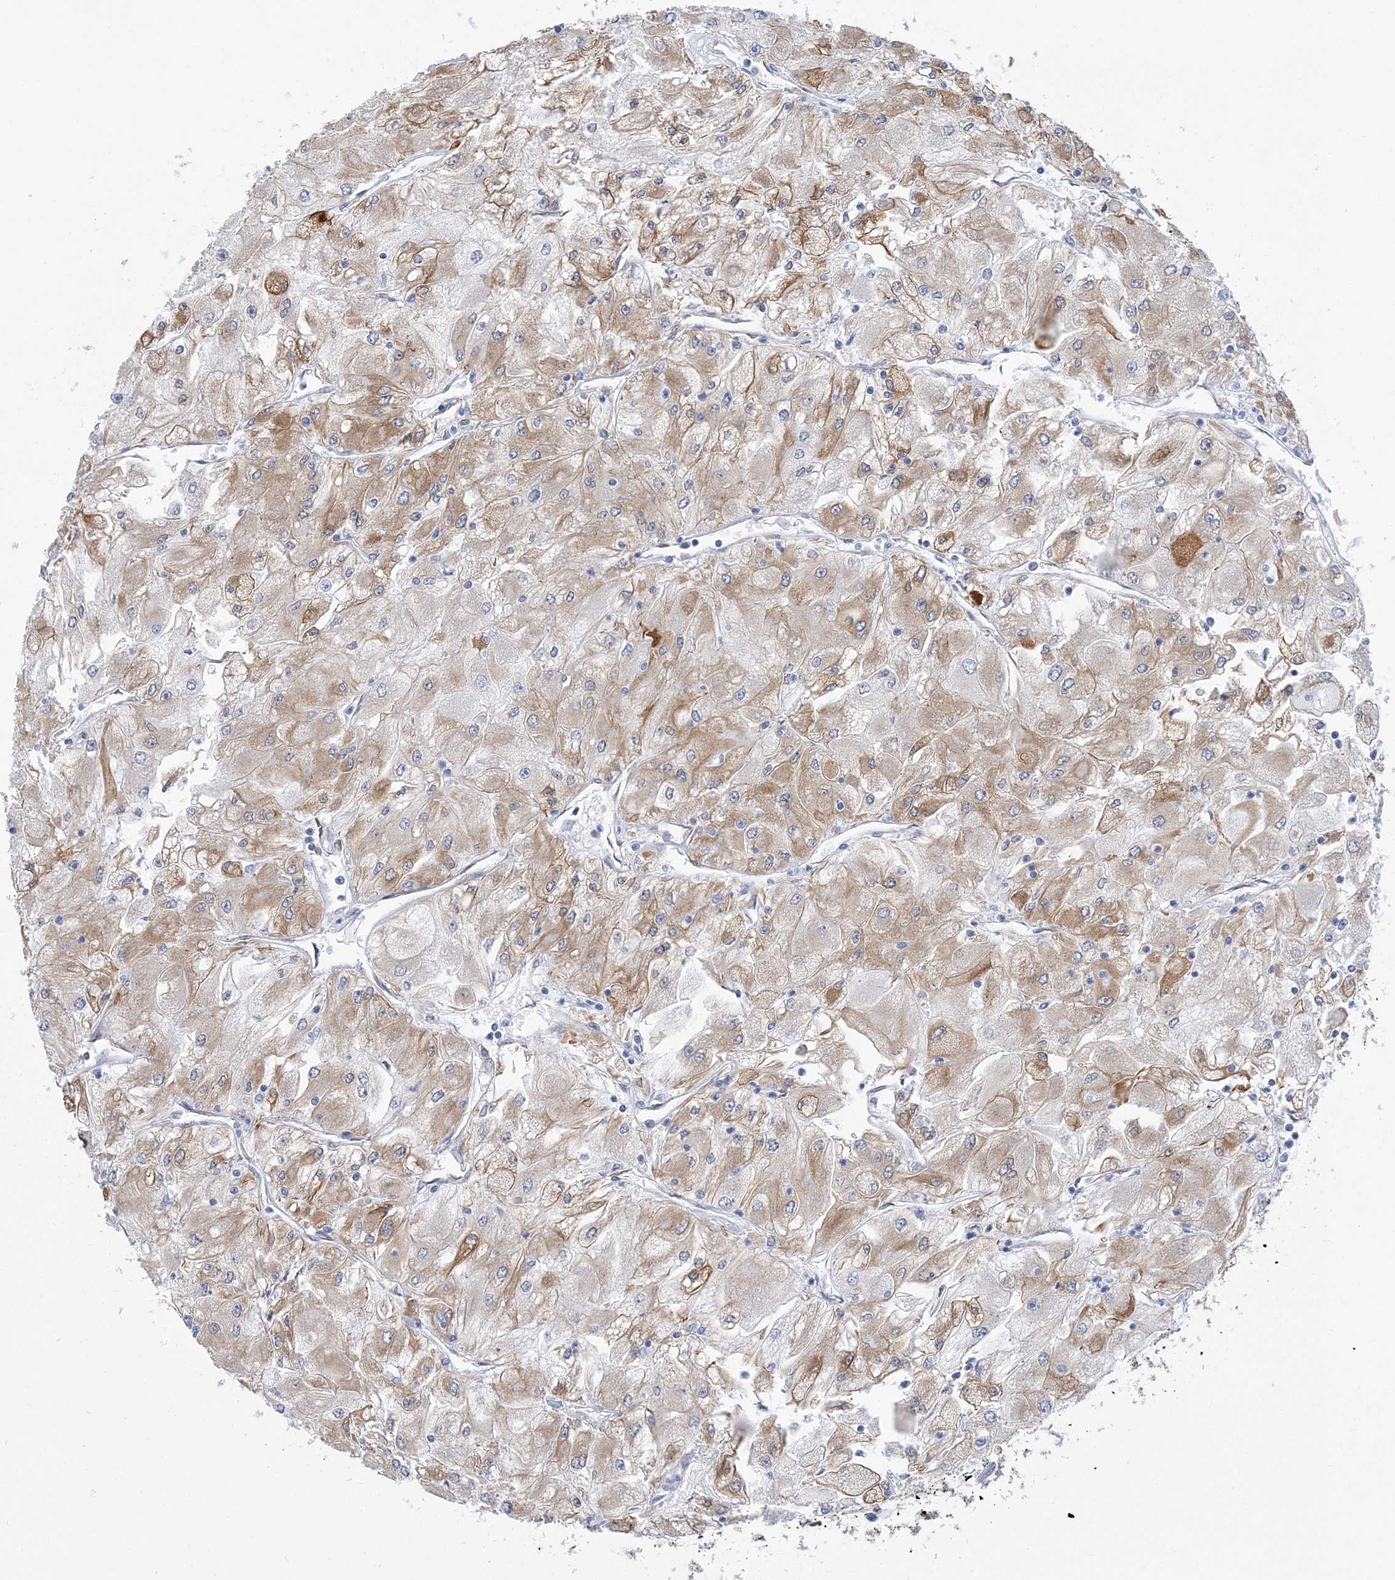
{"staining": {"intensity": "moderate", "quantity": ">75%", "location": "cytoplasmic/membranous"}, "tissue": "renal cancer", "cell_type": "Tumor cells", "image_type": "cancer", "snomed": [{"axis": "morphology", "description": "Adenocarcinoma, NOS"}, {"axis": "topography", "description": "Kidney"}], "caption": "This is an image of immunohistochemistry staining of adenocarcinoma (renal), which shows moderate positivity in the cytoplasmic/membranous of tumor cells.", "gene": "PLEKHG4B", "patient": {"sex": "male", "age": 80}}